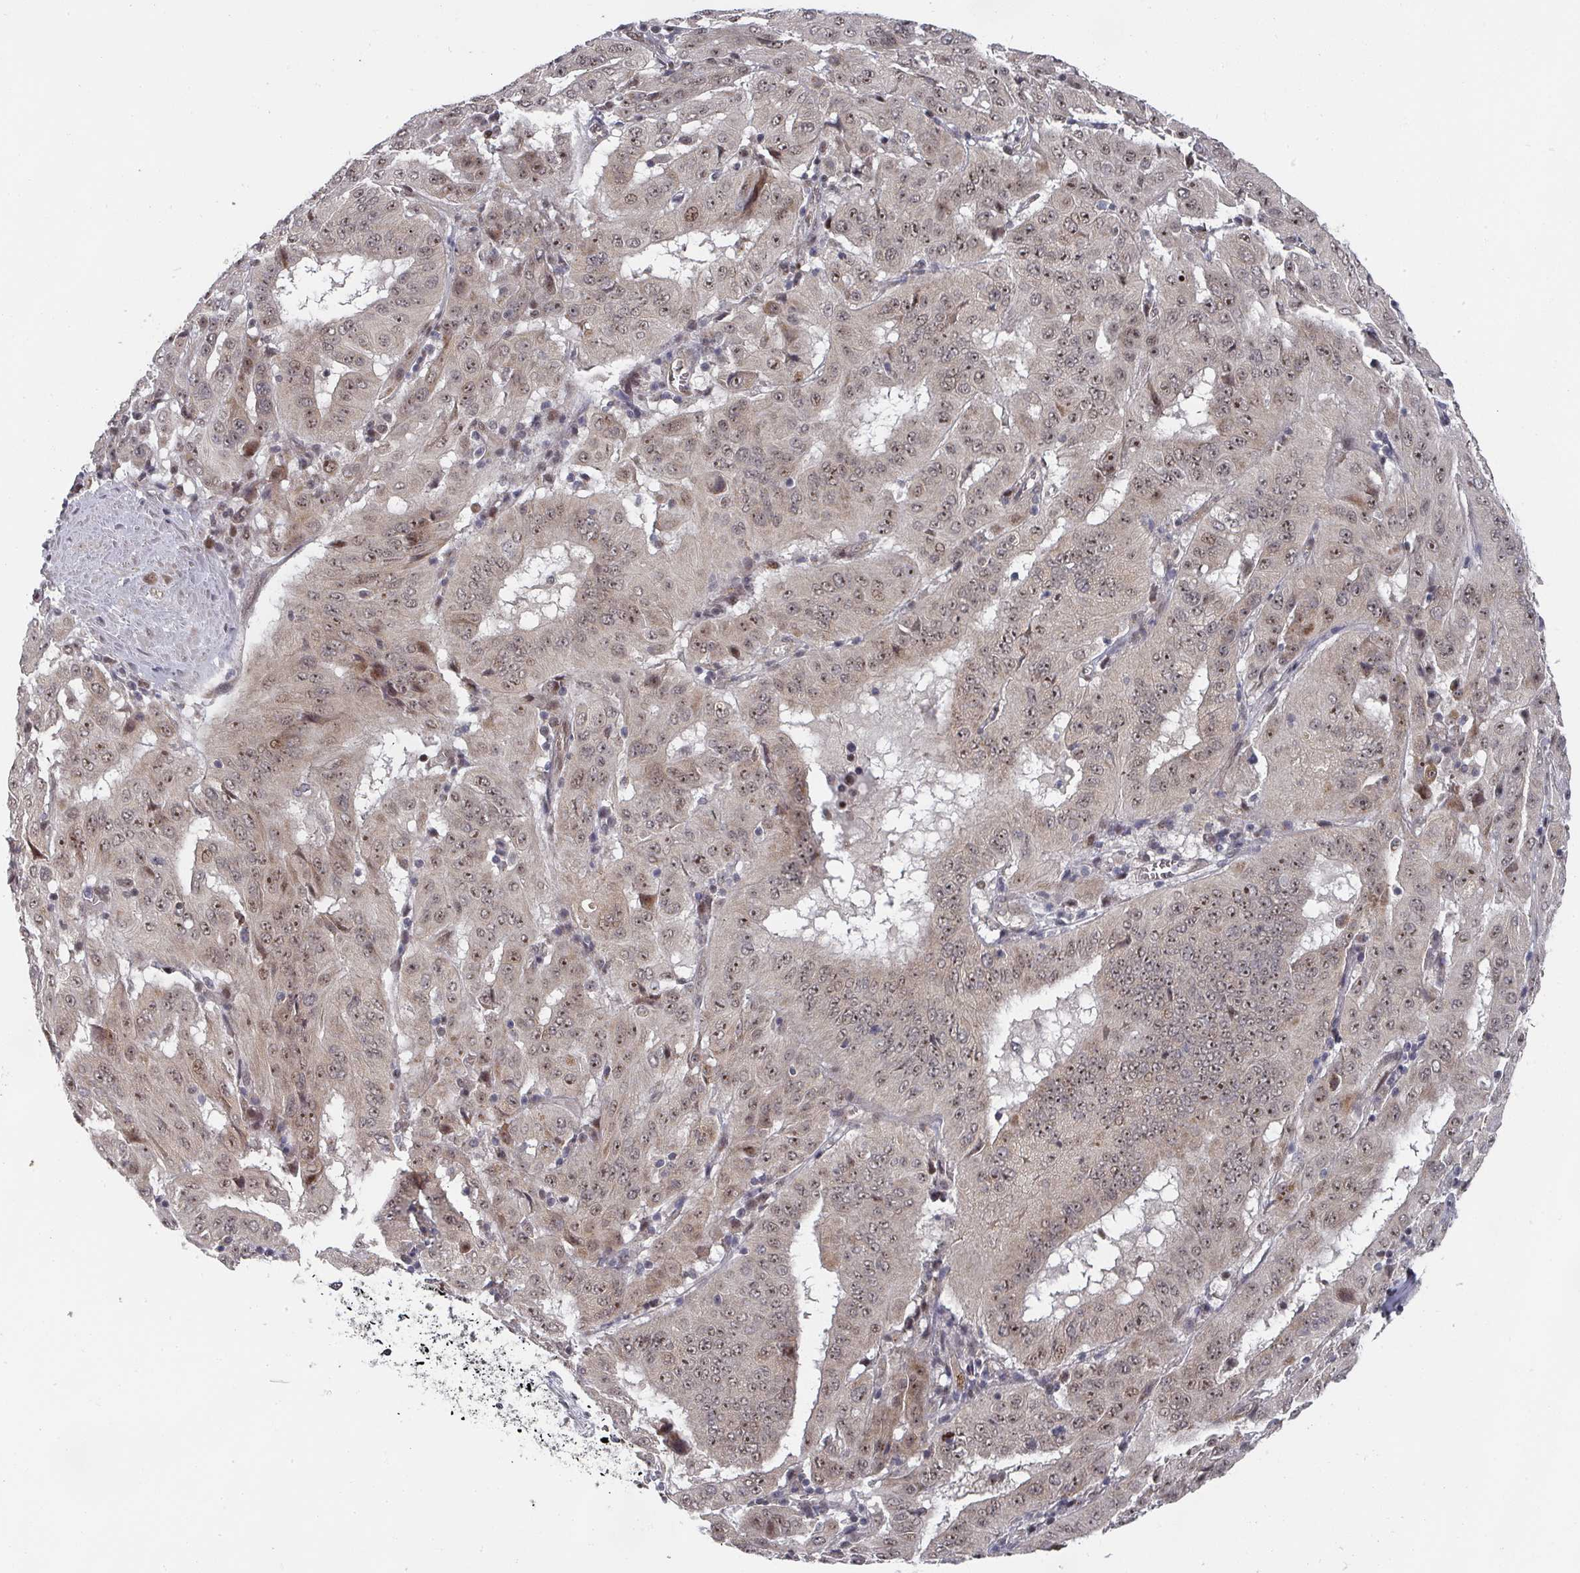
{"staining": {"intensity": "weak", "quantity": ">75%", "location": "nuclear"}, "tissue": "pancreatic cancer", "cell_type": "Tumor cells", "image_type": "cancer", "snomed": [{"axis": "morphology", "description": "Adenocarcinoma, NOS"}, {"axis": "topography", "description": "Pancreas"}], "caption": "Tumor cells exhibit low levels of weak nuclear staining in approximately >75% of cells in human pancreatic cancer (adenocarcinoma).", "gene": "KIF1C", "patient": {"sex": "male", "age": 63}}